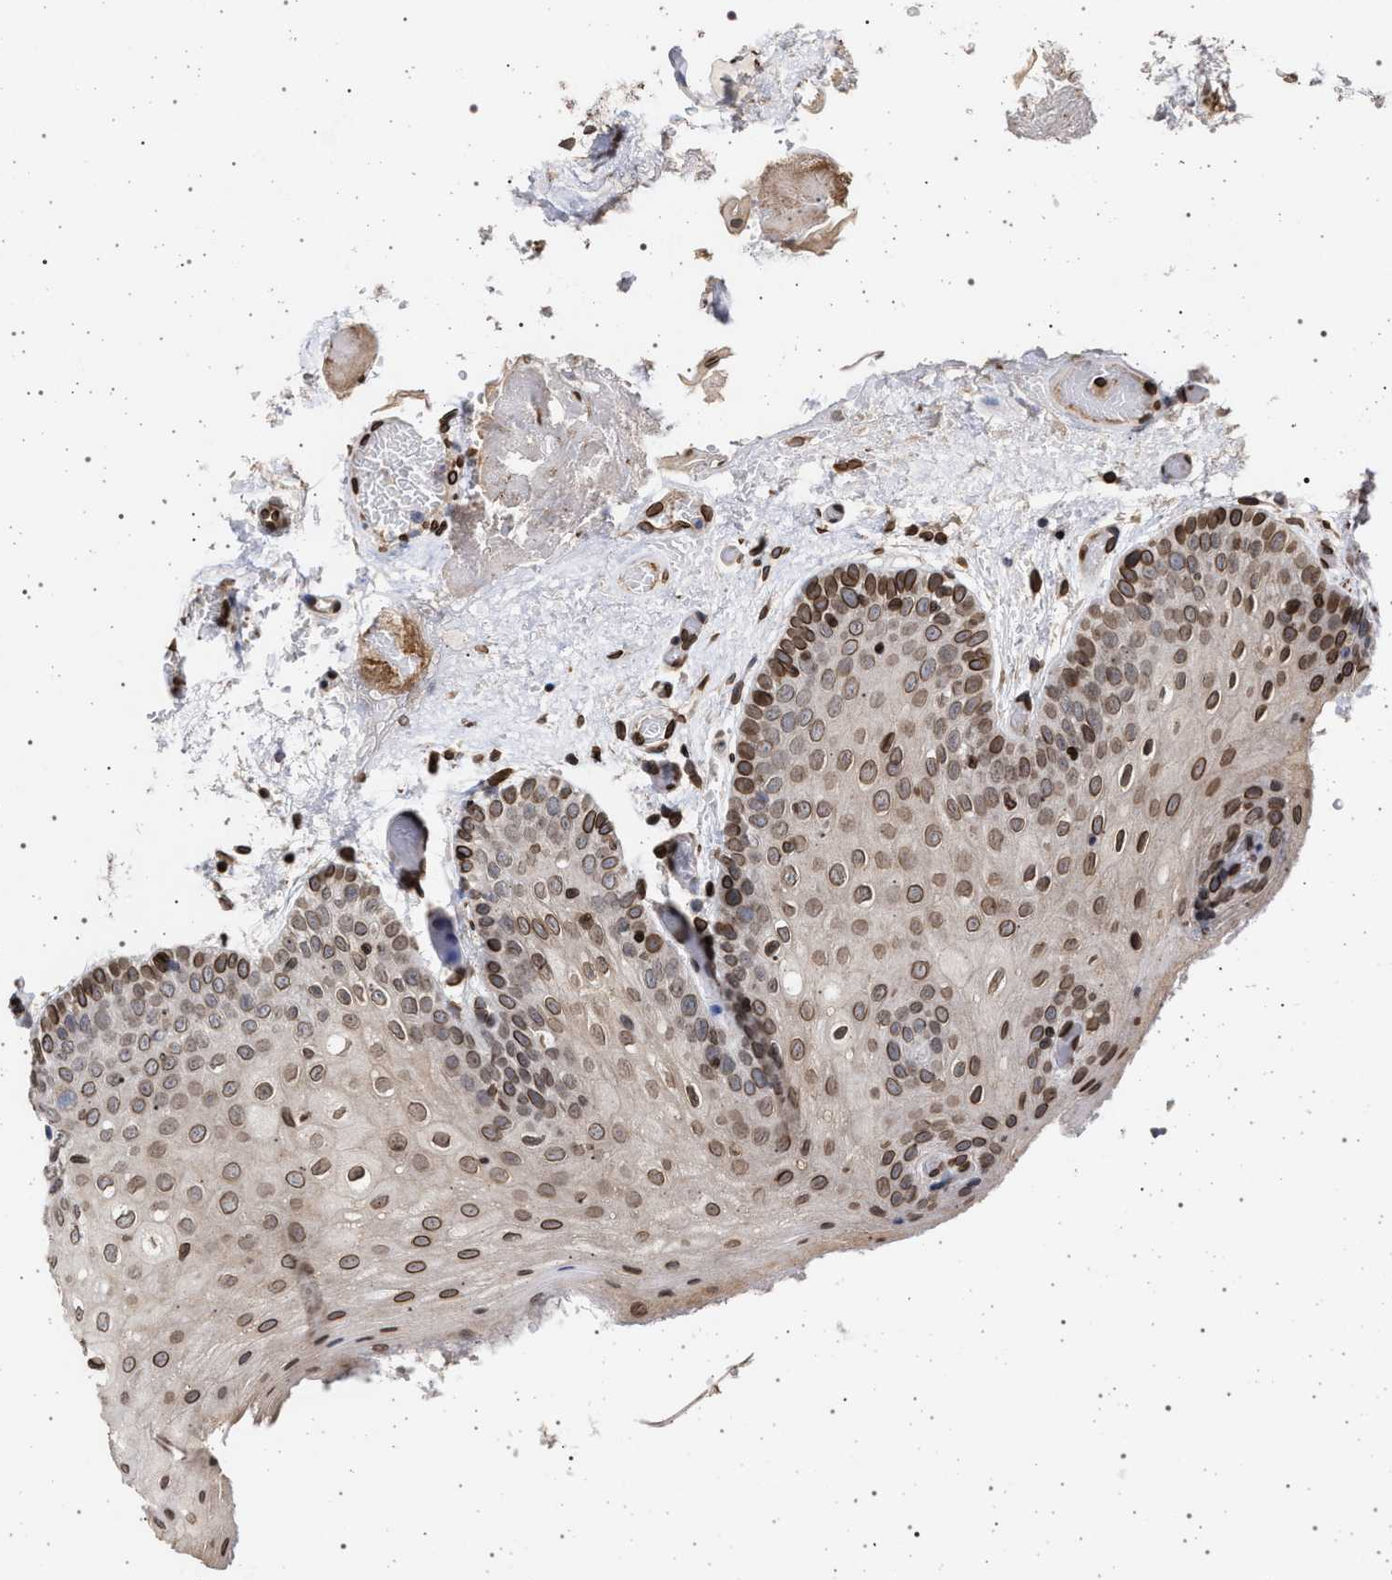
{"staining": {"intensity": "moderate", "quantity": ">75%", "location": "cytoplasmic/membranous,nuclear"}, "tissue": "oral mucosa", "cell_type": "Squamous epithelial cells", "image_type": "normal", "snomed": [{"axis": "morphology", "description": "Normal tissue, NOS"}, {"axis": "morphology", "description": "Squamous cell carcinoma, NOS"}, {"axis": "topography", "description": "Oral tissue"}, {"axis": "topography", "description": "Head-Neck"}], "caption": "Human oral mucosa stained with a brown dye shows moderate cytoplasmic/membranous,nuclear positive expression in about >75% of squamous epithelial cells.", "gene": "ING2", "patient": {"sex": "male", "age": 71}}